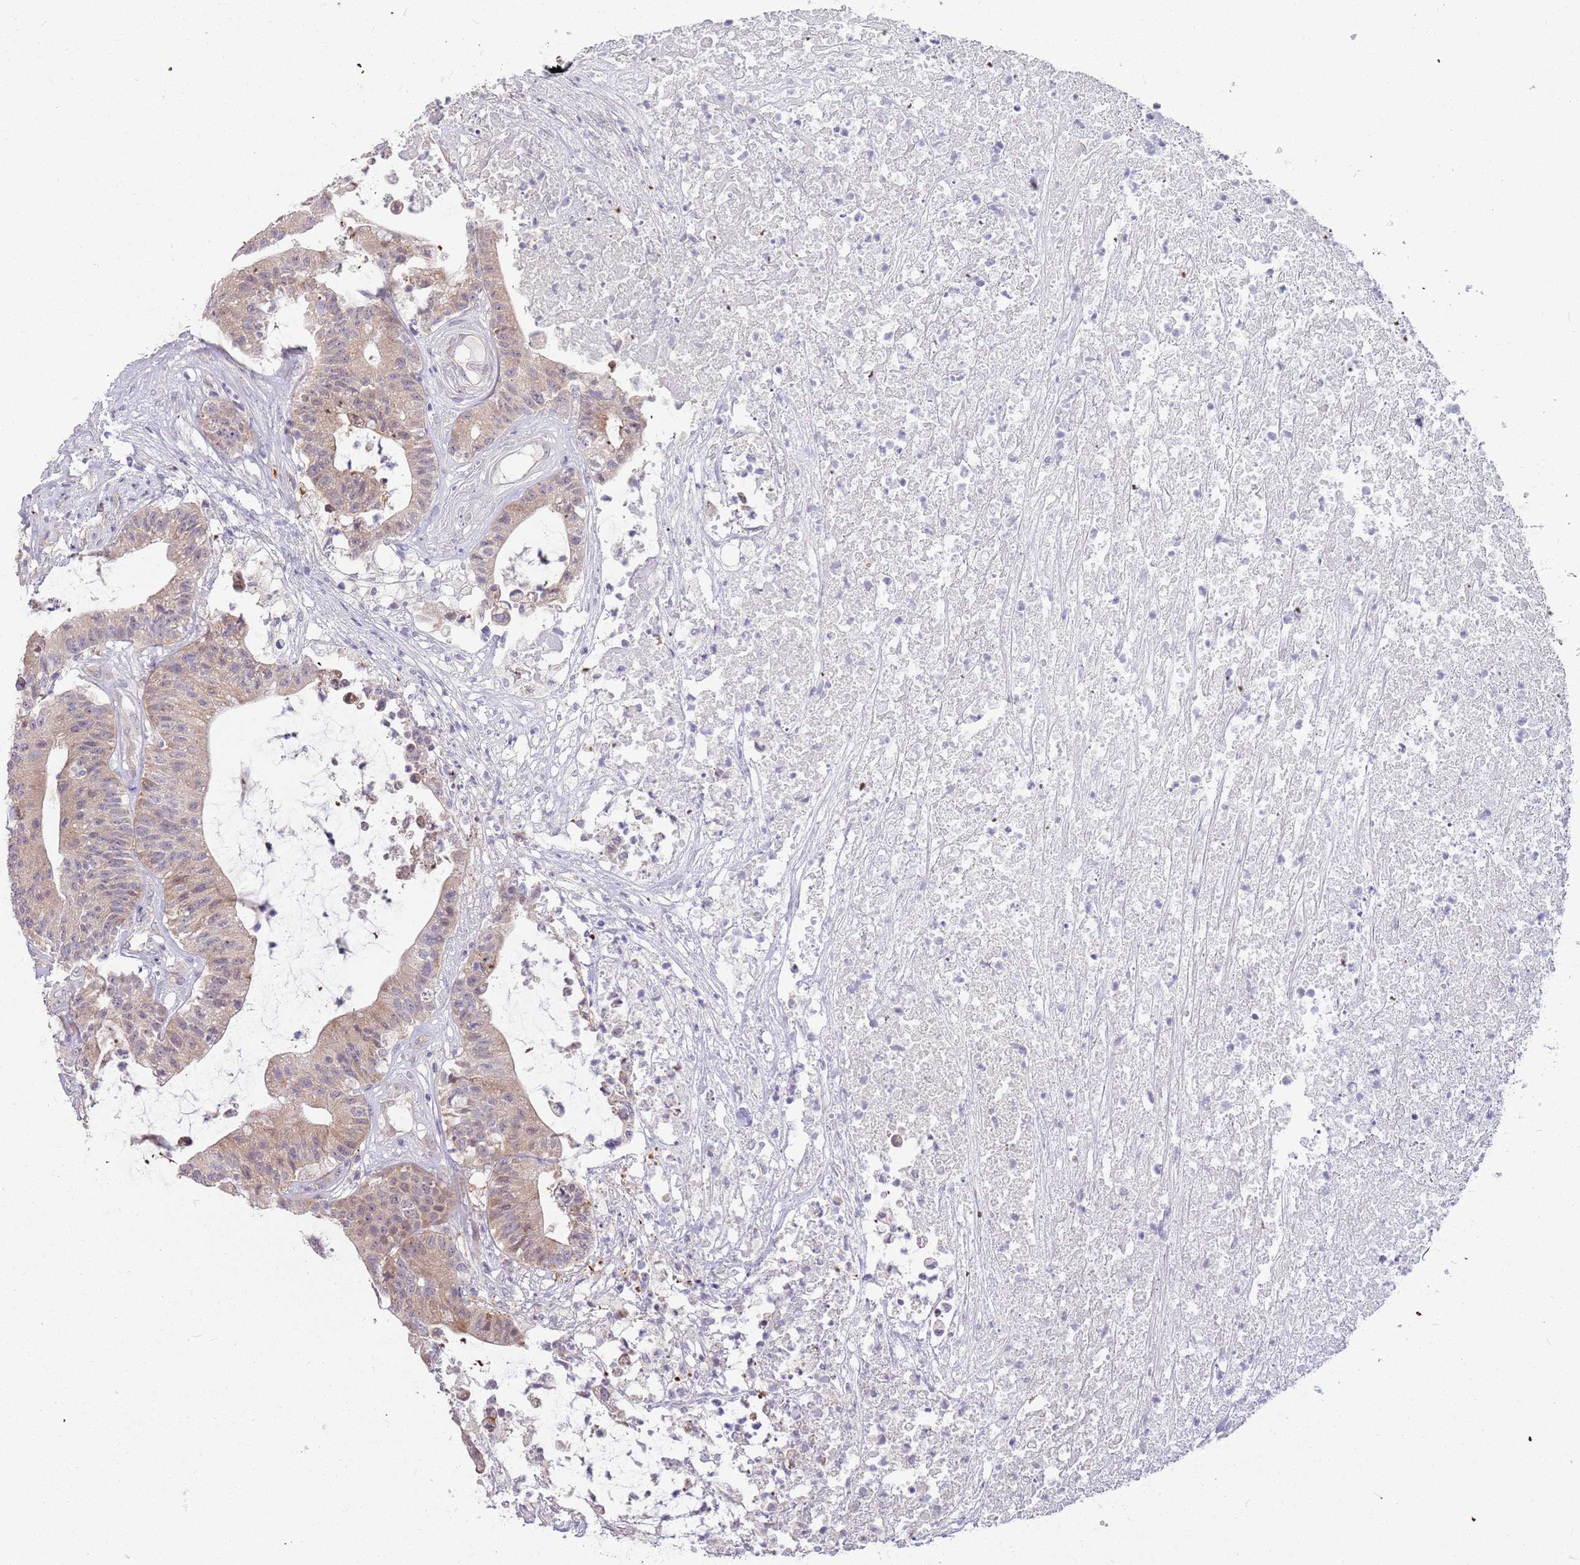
{"staining": {"intensity": "weak", "quantity": "25%-75%", "location": "cytoplasmic/membranous"}, "tissue": "colorectal cancer", "cell_type": "Tumor cells", "image_type": "cancer", "snomed": [{"axis": "morphology", "description": "Adenocarcinoma, NOS"}, {"axis": "topography", "description": "Colon"}], "caption": "A brown stain shows weak cytoplasmic/membranous expression of a protein in human adenocarcinoma (colorectal) tumor cells. Nuclei are stained in blue.", "gene": "LDHD", "patient": {"sex": "female", "age": 84}}